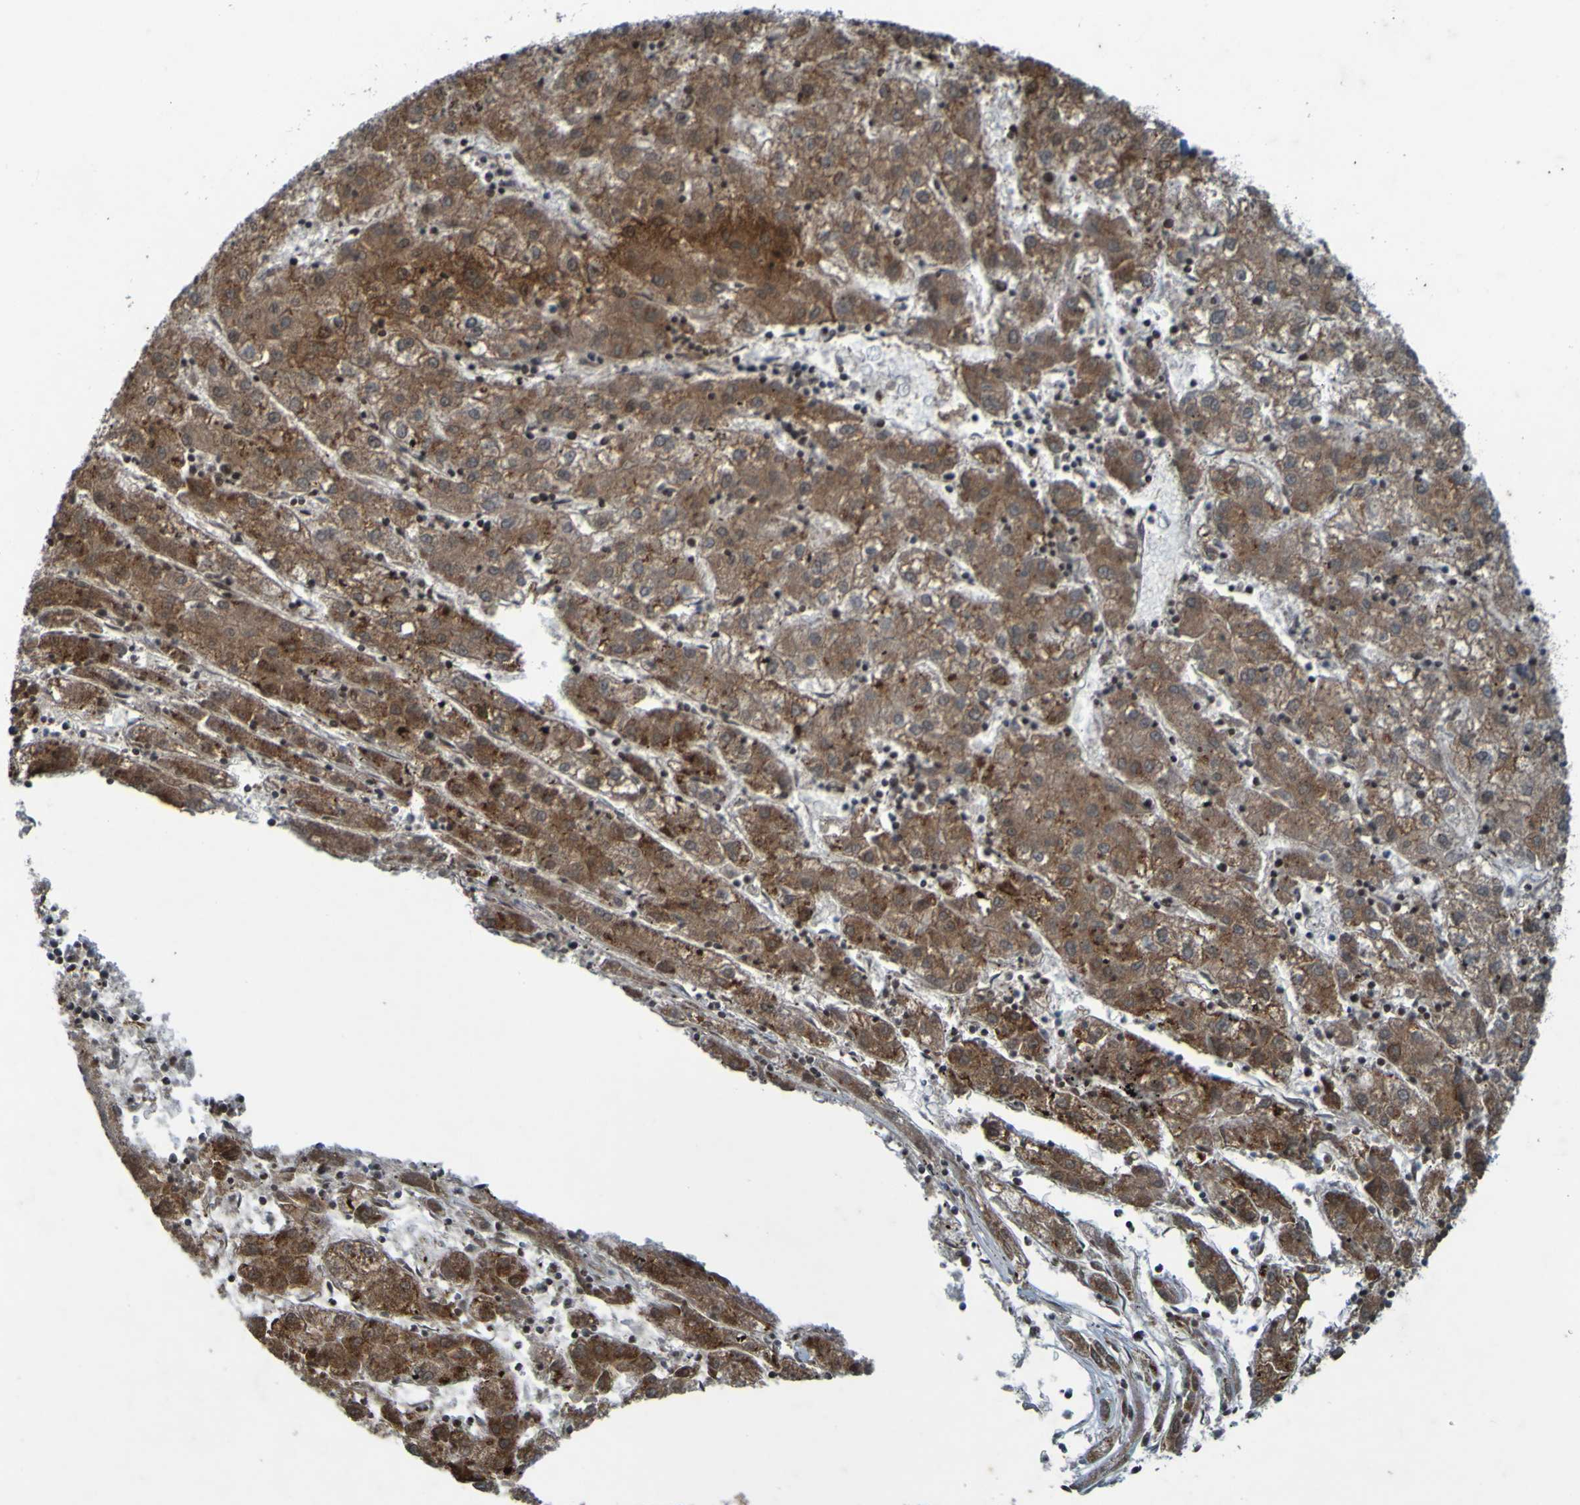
{"staining": {"intensity": "moderate", "quantity": ">75%", "location": "cytoplasmic/membranous"}, "tissue": "liver cancer", "cell_type": "Tumor cells", "image_type": "cancer", "snomed": [{"axis": "morphology", "description": "Carcinoma, Hepatocellular, NOS"}, {"axis": "topography", "description": "Liver"}], "caption": "Moderate cytoplasmic/membranous positivity is identified in about >75% of tumor cells in hepatocellular carcinoma (liver). (IHC, brightfield microscopy, high magnification).", "gene": "GUCY1A1", "patient": {"sex": "male", "age": 72}}